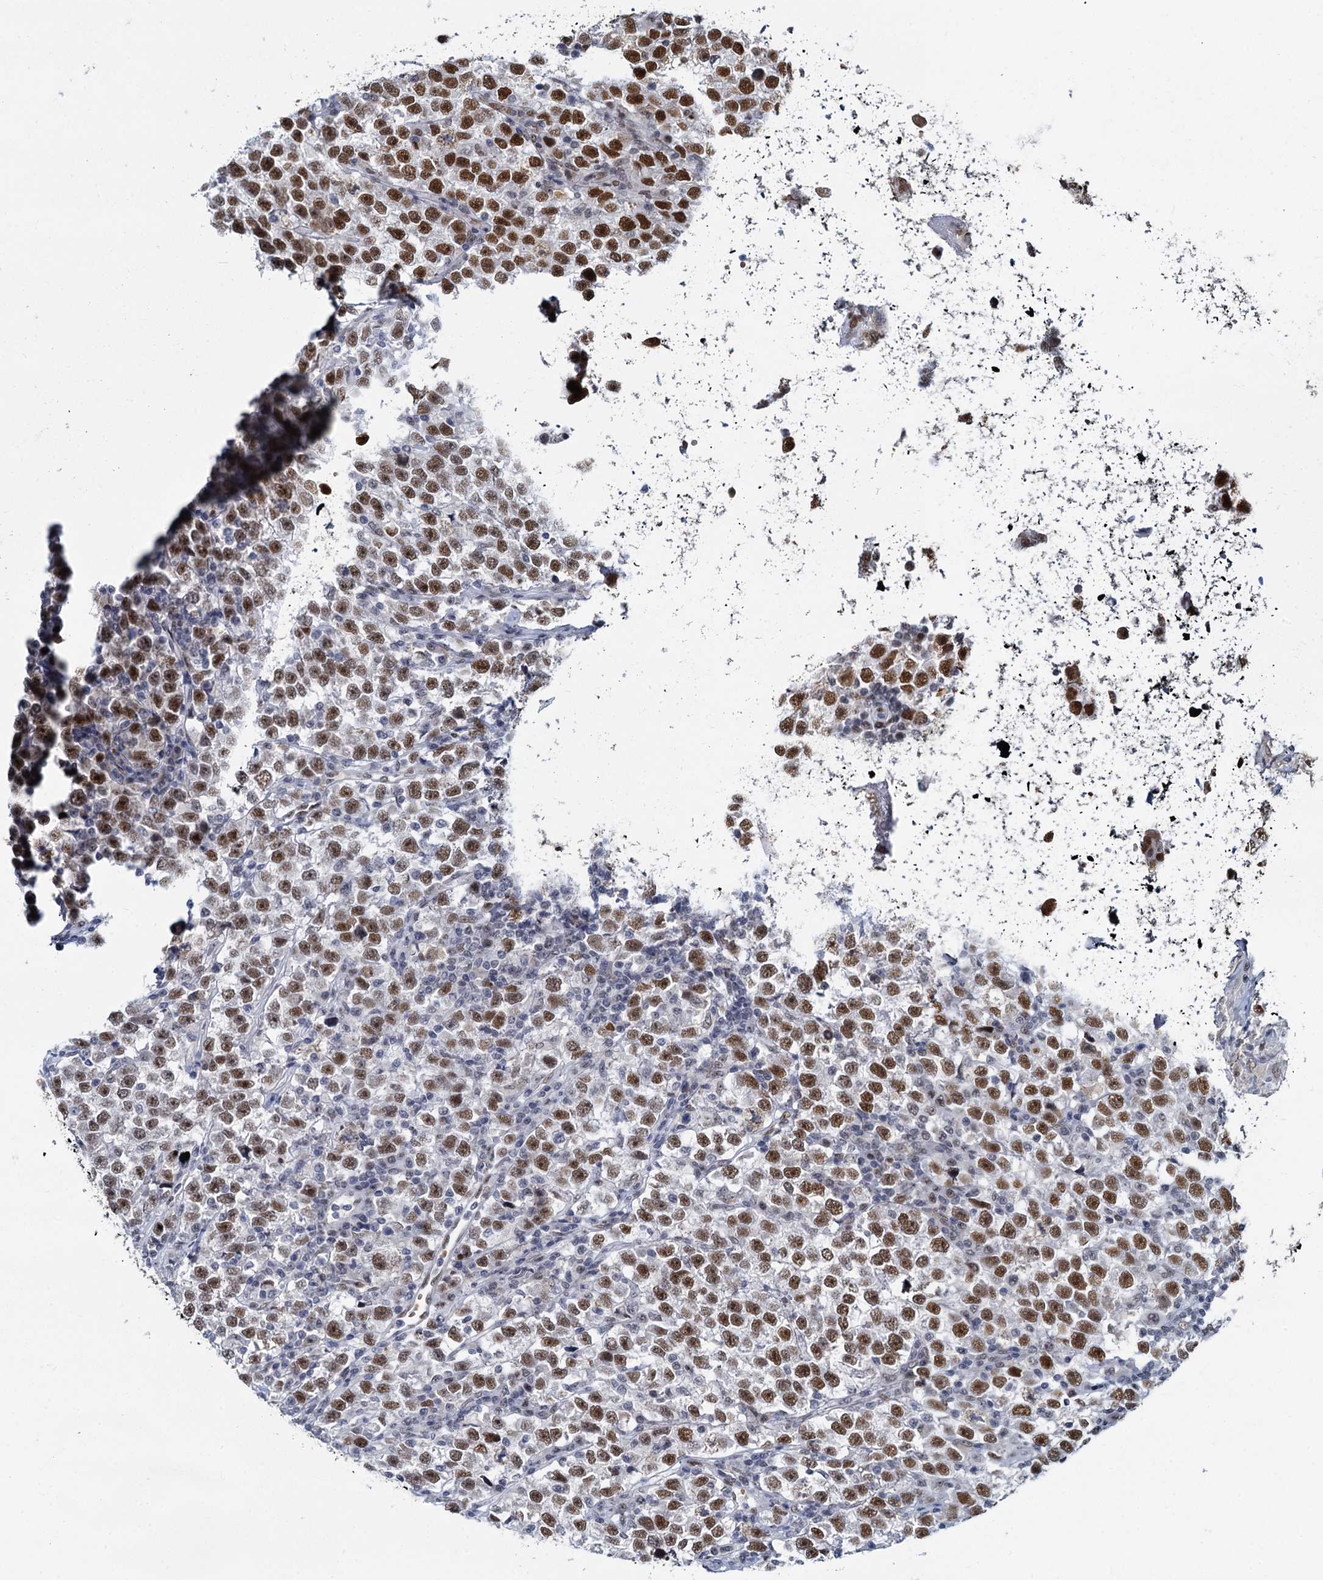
{"staining": {"intensity": "strong", "quantity": ">75%", "location": "nuclear"}, "tissue": "testis cancer", "cell_type": "Tumor cells", "image_type": "cancer", "snomed": [{"axis": "morphology", "description": "Normal tissue, NOS"}, {"axis": "morphology", "description": "Seminoma, NOS"}, {"axis": "topography", "description": "Testis"}], "caption": "Protein positivity by IHC displays strong nuclear expression in approximately >75% of tumor cells in testis seminoma.", "gene": "RPRD1A", "patient": {"sex": "male", "age": 43}}